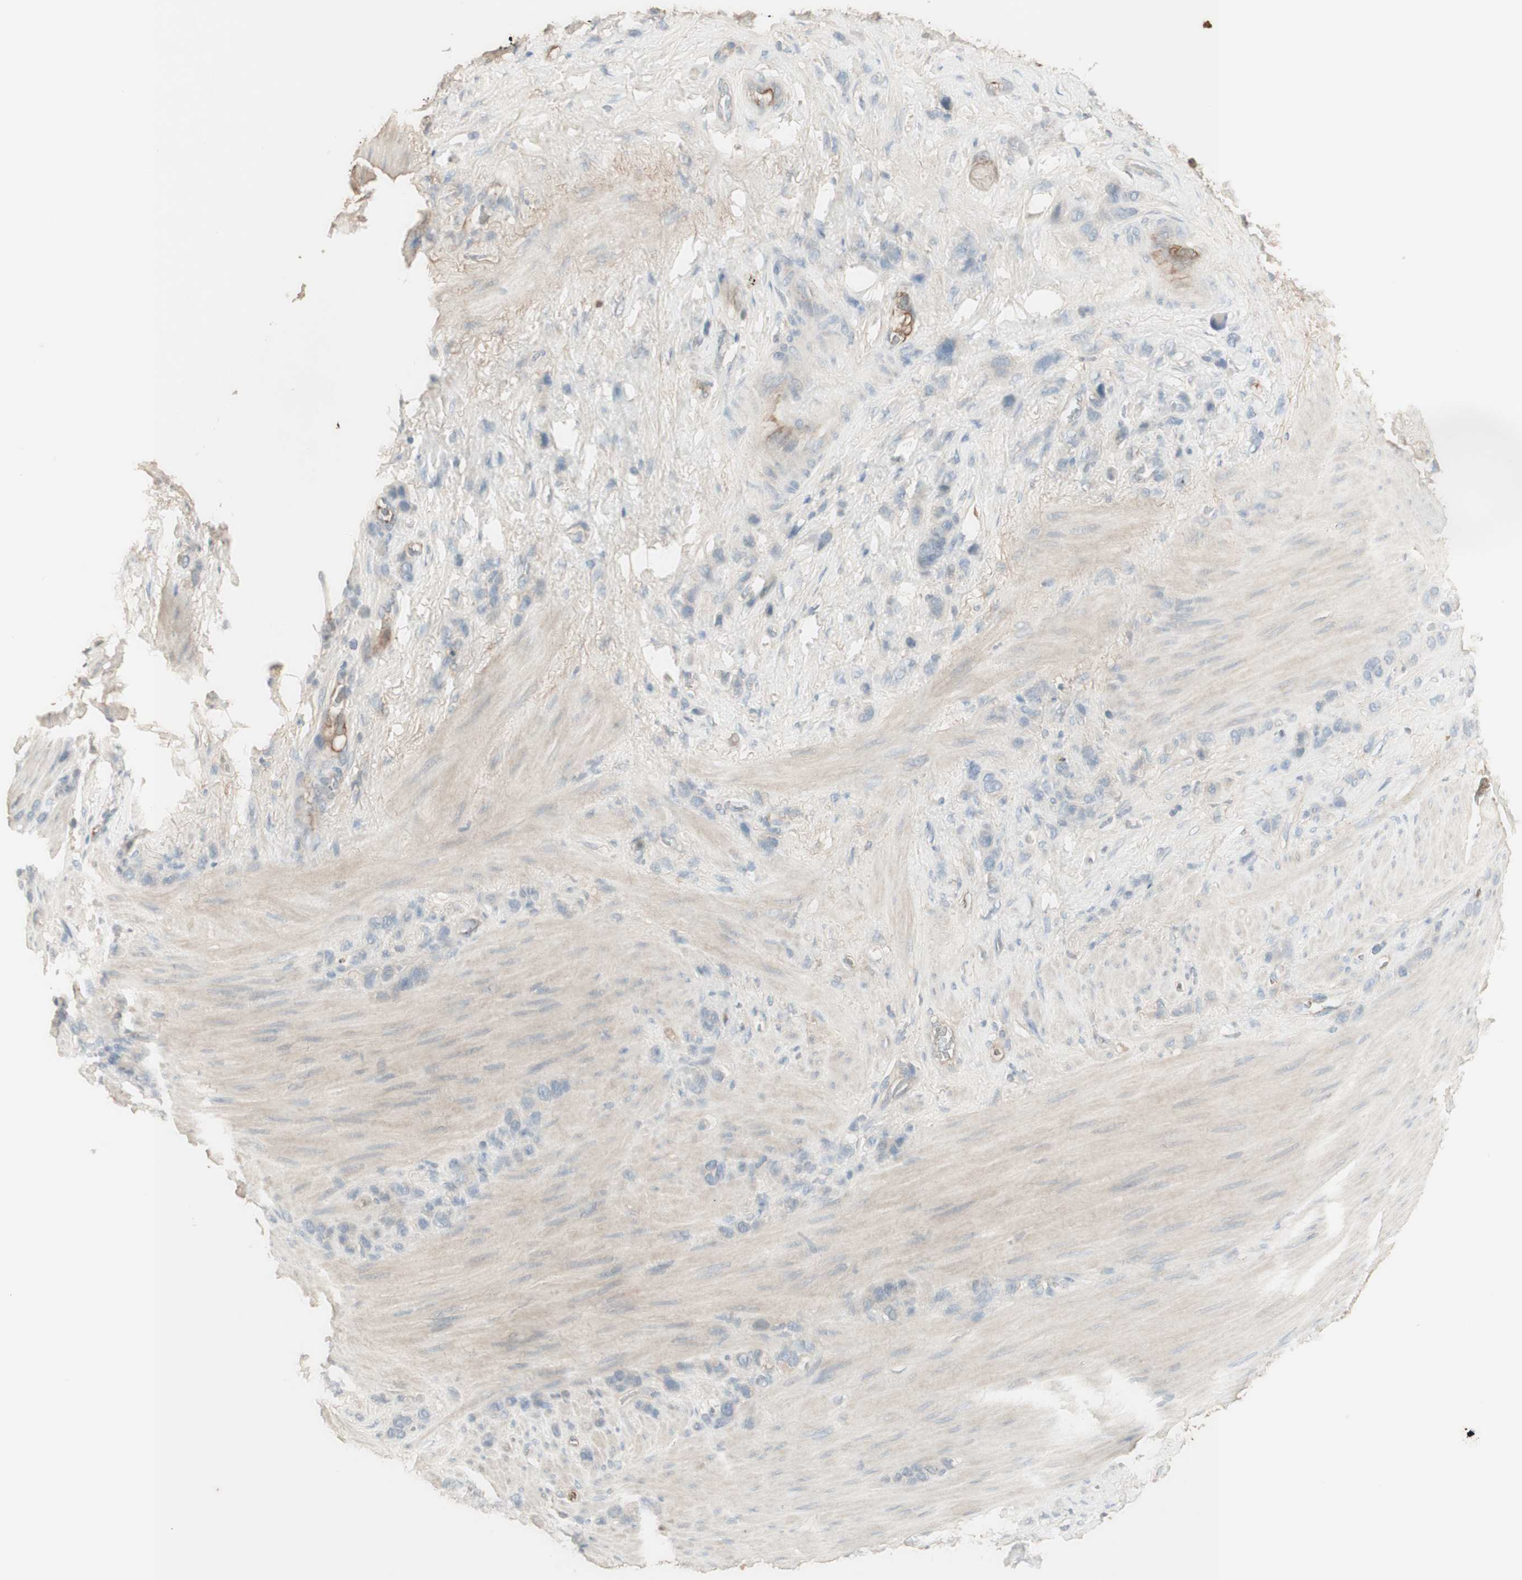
{"staining": {"intensity": "negative", "quantity": "none", "location": "none"}, "tissue": "stomach cancer", "cell_type": "Tumor cells", "image_type": "cancer", "snomed": [{"axis": "morphology", "description": "Adenocarcinoma, NOS"}, {"axis": "morphology", "description": "Adenocarcinoma, High grade"}, {"axis": "topography", "description": "Stomach, upper"}, {"axis": "topography", "description": "Stomach, lower"}], "caption": "An image of stomach adenocarcinoma stained for a protein exhibits no brown staining in tumor cells.", "gene": "IFNG", "patient": {"sex": "female", "age": 65}}